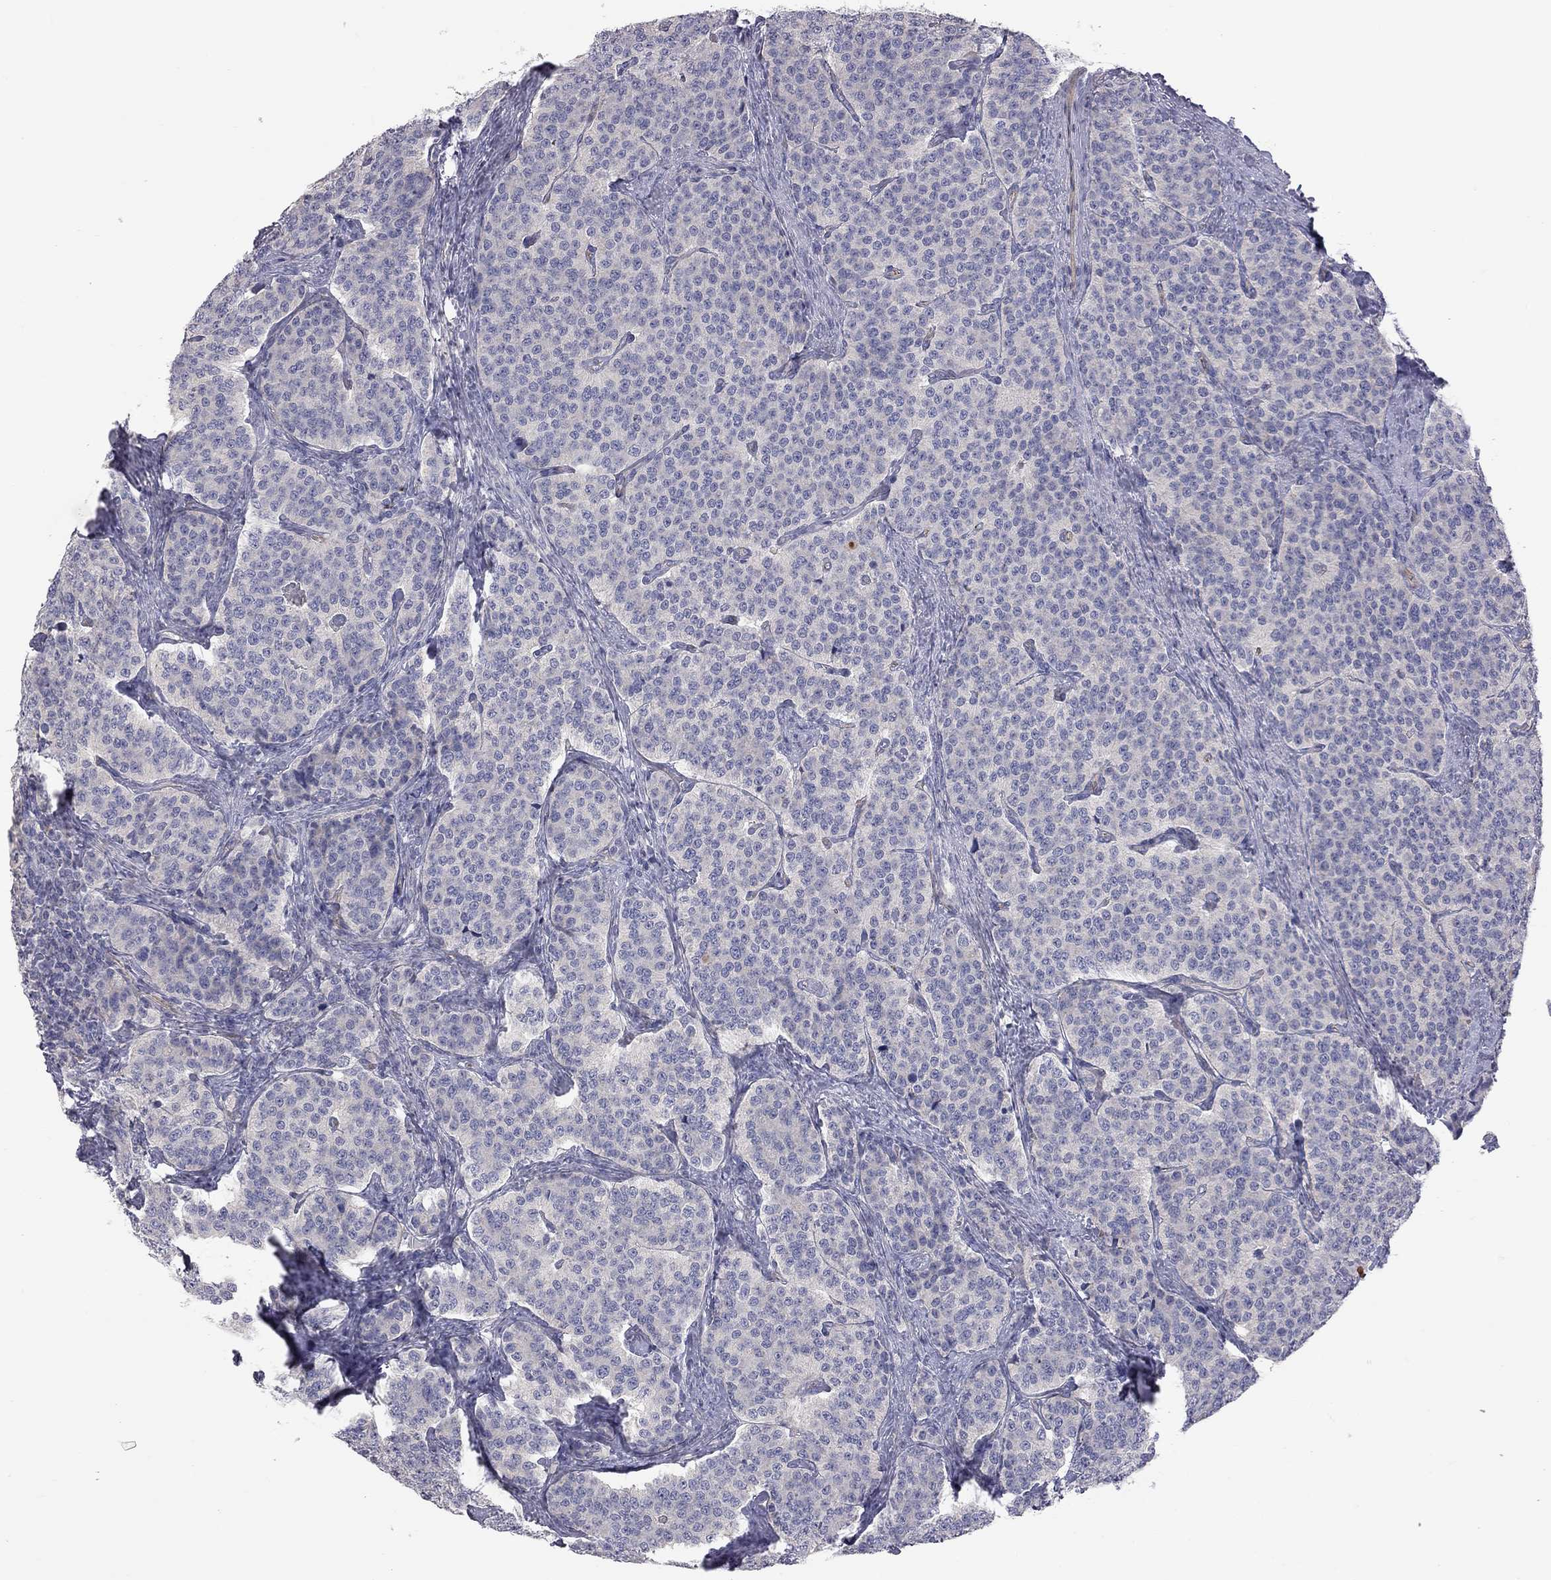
{"staining": {"intensity": "negative", "quantity": "none", "location": "none"}, "tissue": "carcinoid", "cell_type": "Tumor cells", "image_type": "cancer", "snomed": [{"axis": "morphology", "description": "Carcinoid, malignant, NOS"}, {"axis": "topography", "description": "Small intestine"}], "caption": "A high-resolution image shows immunohistochemistry (IHC) staining of carcinoid (malignant), which reveals no significant expression in tumor cells. The staining was performed using DAB (3,3'-diaminobenzidine) to visualize the protein expression in brown, while the nuclei were stained in blue with hematoxylin (Magnification: 20x).", "gene": "GPRC5B", "patient": {"sex": "female", "age": 58}}